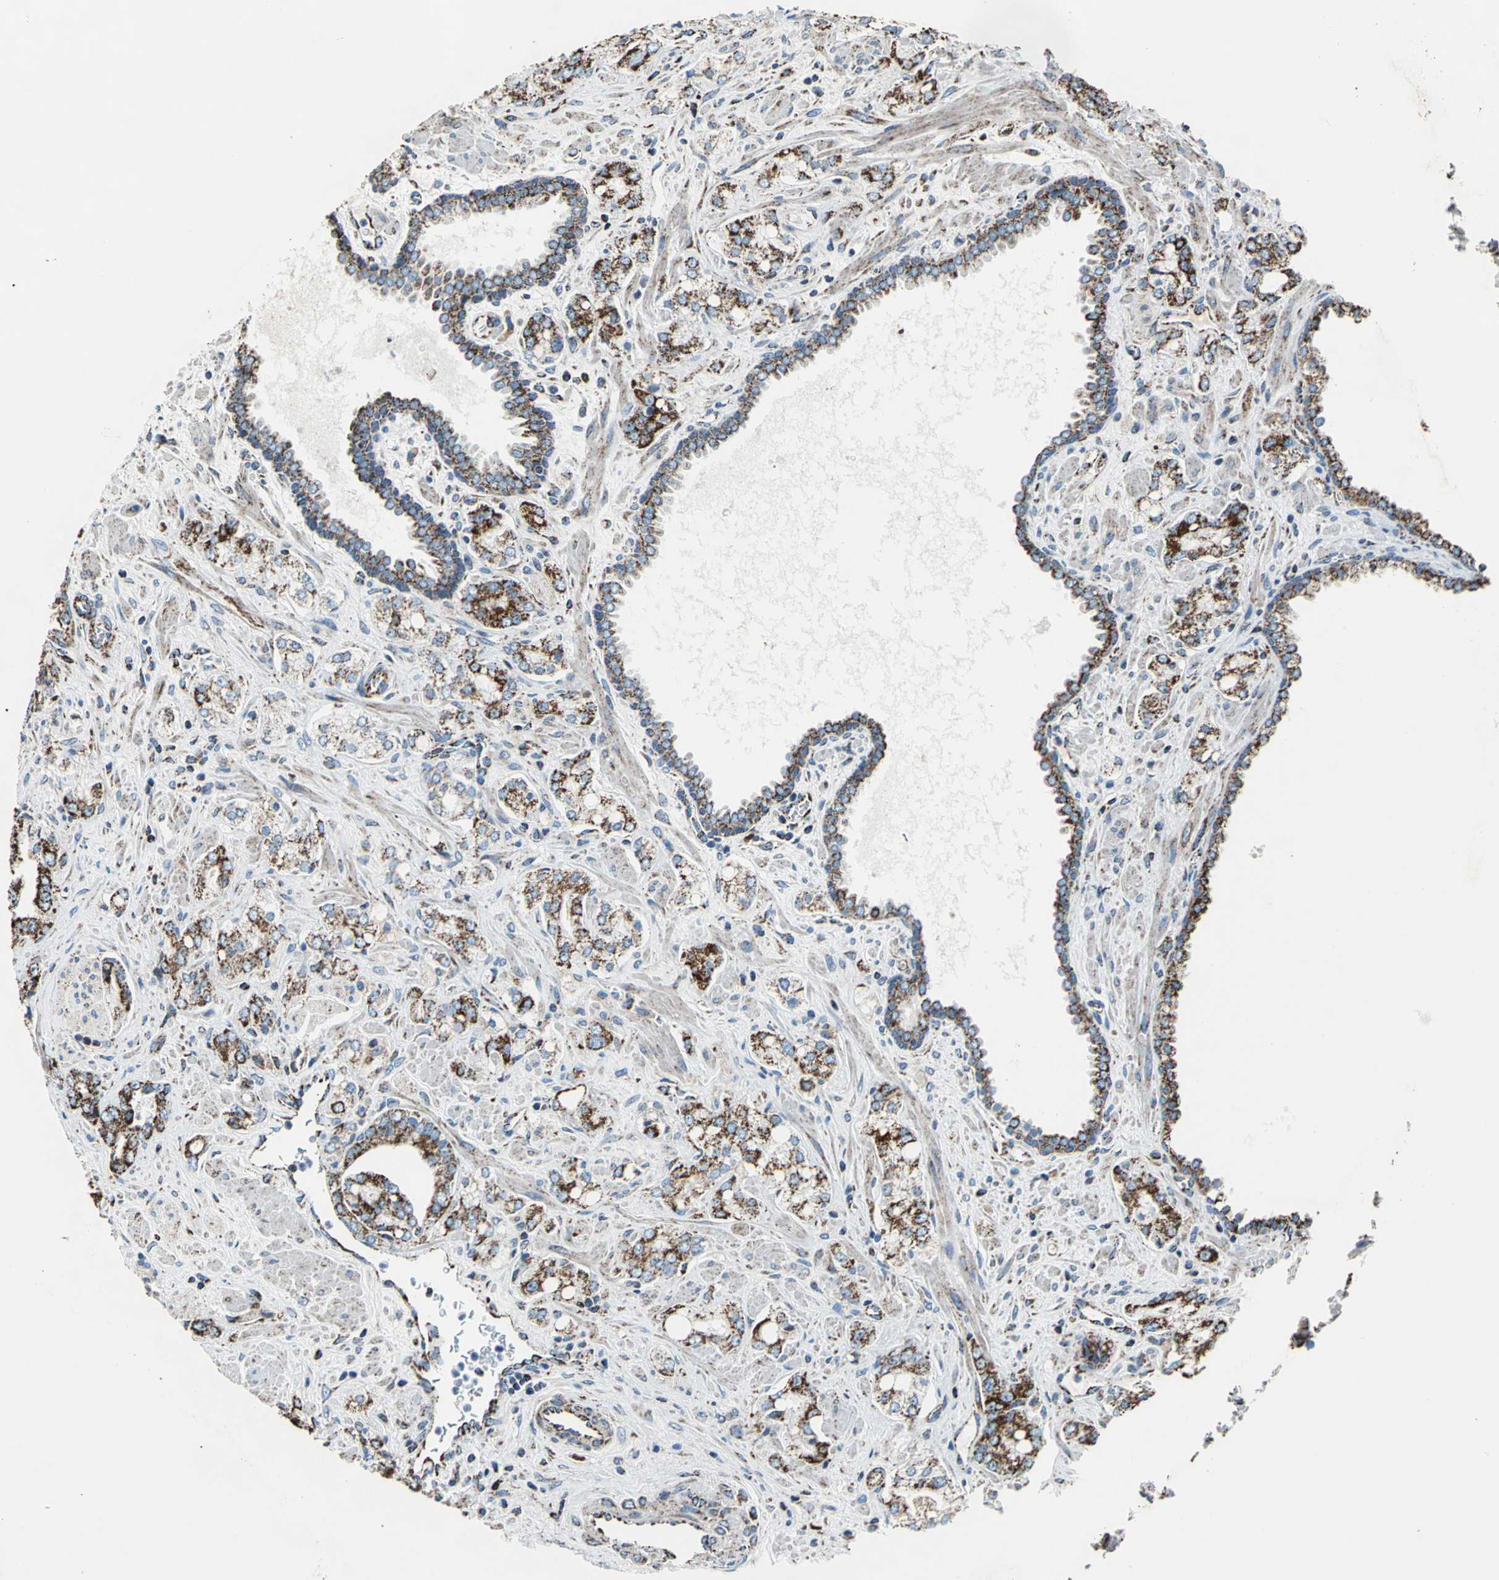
{"staining": {"intensity": "strong", "quantity": ">75%", "location": "cytoplasmic/membranous"}, "tissue": "prostate cancer", "cell_type": "Tumor cells", "image_type": "cancer", "snomed": [{"axis": "morphology", "description": "Adenocarcinoma, High grade"}, {"axis": "topography", "description": "Prostate"}], "caption": "Immunohistochemistry (IHC) (DAB (3,3'-diaminobenzidine)) staining of human prostate cancer (adenocarcinoma (high-grade)) demonstrates strong cytoplasmic/membranous protein staining in approximately >75% of tumor cells.", "gene": "ECH1", "patient": {"sex": "male", "age": 67}}